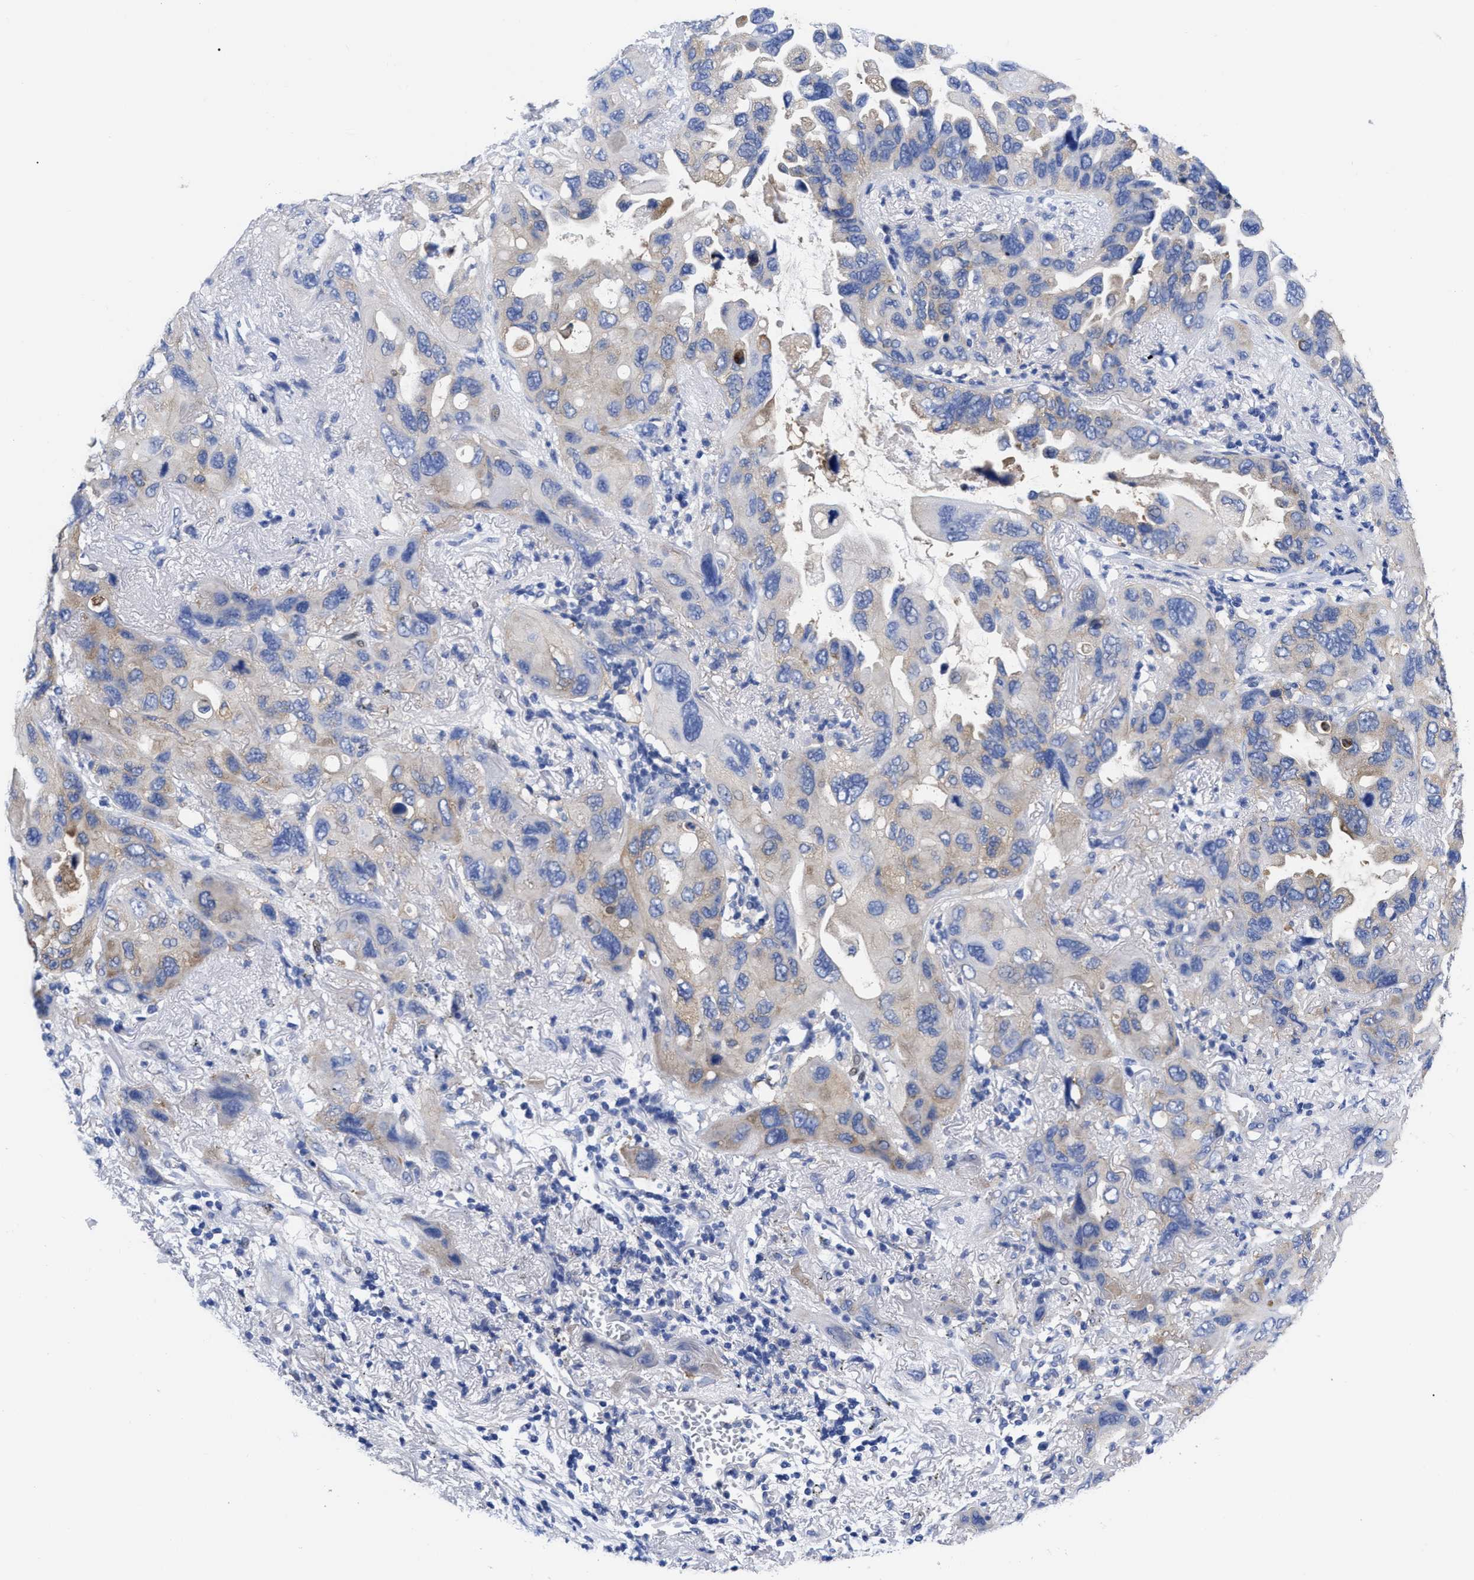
{"staining": {"intensity": "weak", "quantity": "25%-75%", "location": "cytoplasmic/membranous"}, "tissue": "lung cancer", "cell_type": "Tumor cells", "image_type": "cancer", "snomed": [{"axis": "morphology", "description": "Squamous cell carcinoma, NOS"}, {"axis": "topography", "description": "Lung"}], "caption": "Lung cancer was stained to show a protein in brown. There is low levels of weak cytoplasmic/membranous positivity in about 25%-75% of tumor cells. (Brightfield microscopy of DAB IHC at high magnification).", "gene": "RBKS", "patient": {"sex": "female", "age": 73}}